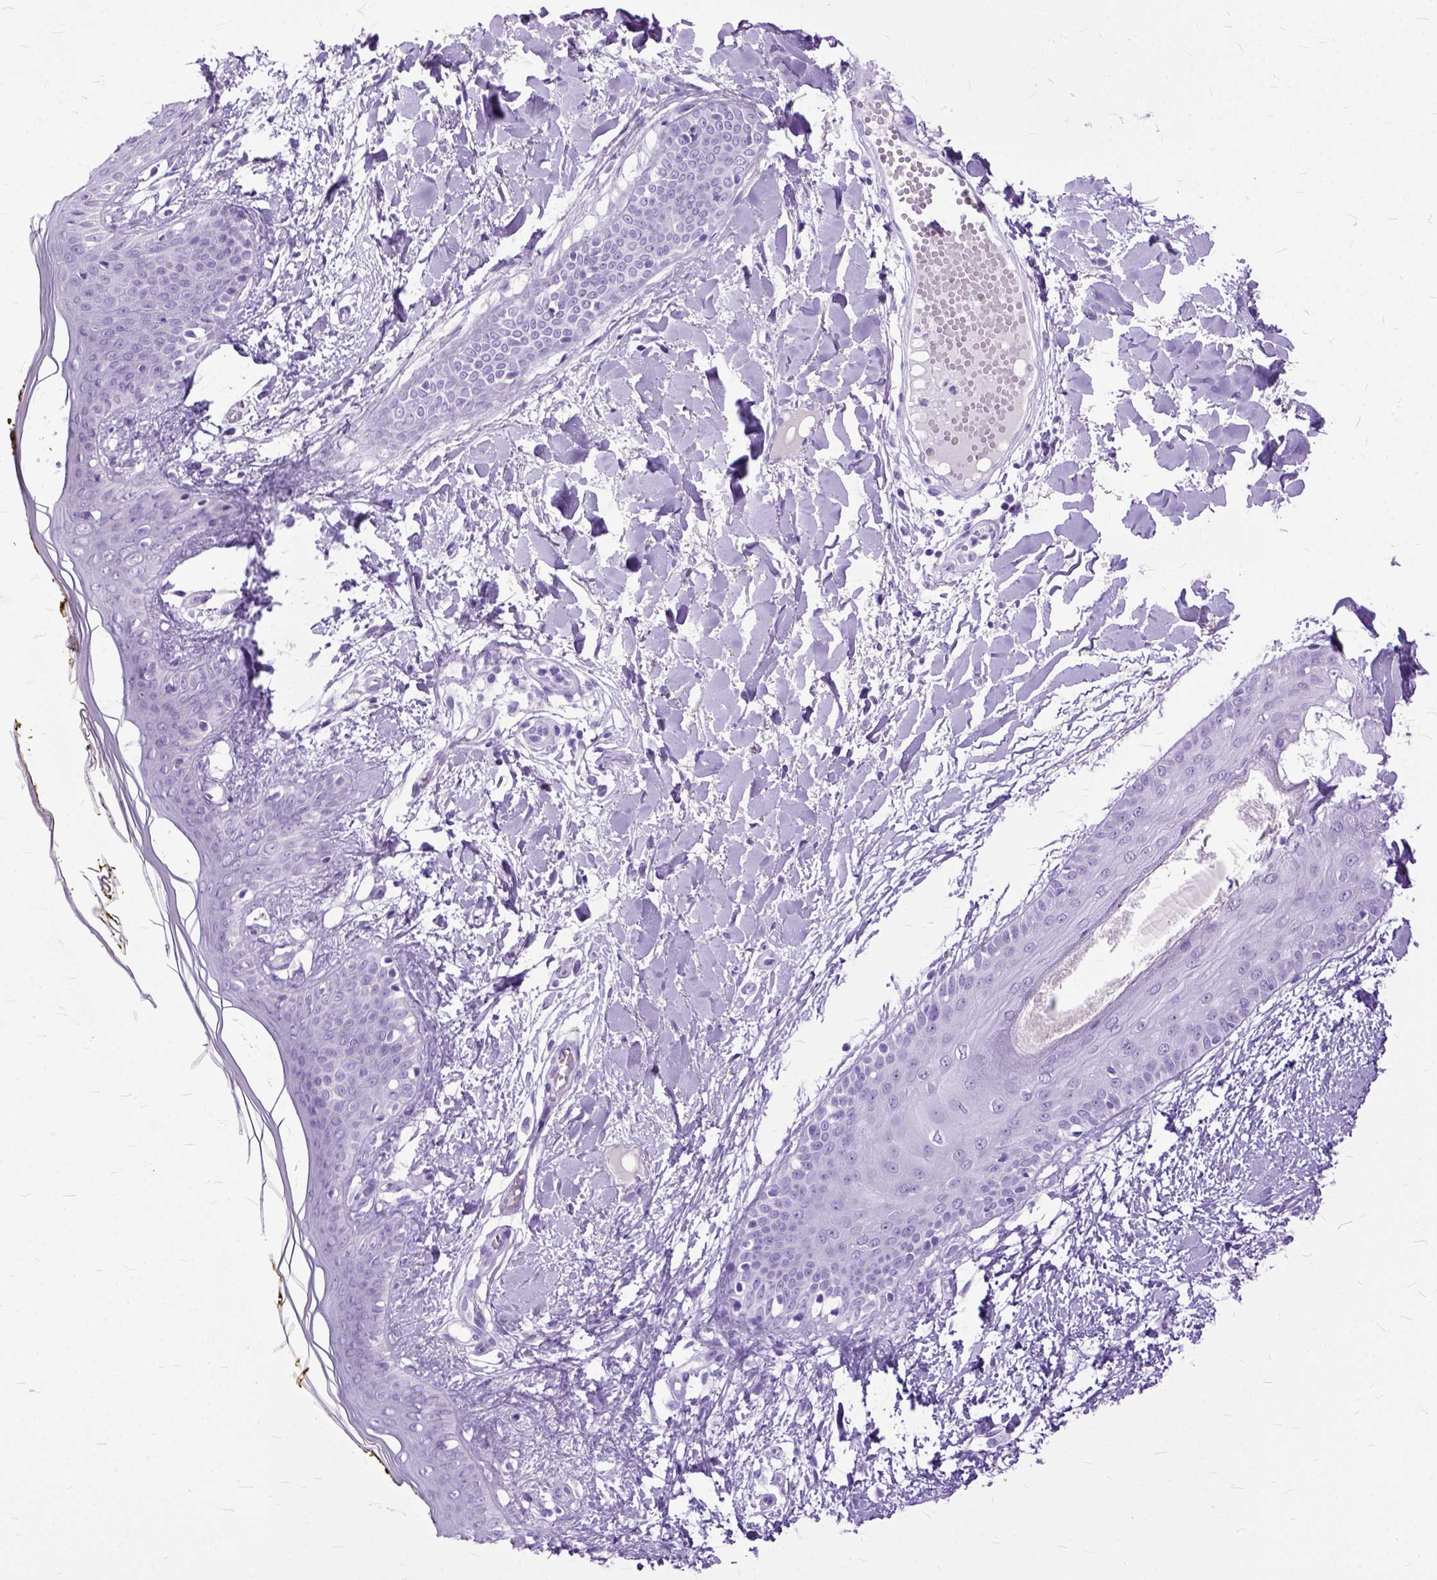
{"staining": {"intensity": "negative", "quantity": "none", "location": "none"}, "tissue": "skin", "cell_type": "Fibroblasts", "image_type": "normal", "snomed": [{"axis": "morphology", "description": "Normal tissue, NOS"}, {"axis": "topography", "description": "Skin"}], "caption": "Histopathology image shows no significant protein staining in fibroblasts of normal skin. (DAB immunohistochemistry visualized using brightfield microscopy, high magnification).", "gene": "GNGT1", "patient": {"sex": "female", "age": 34}}